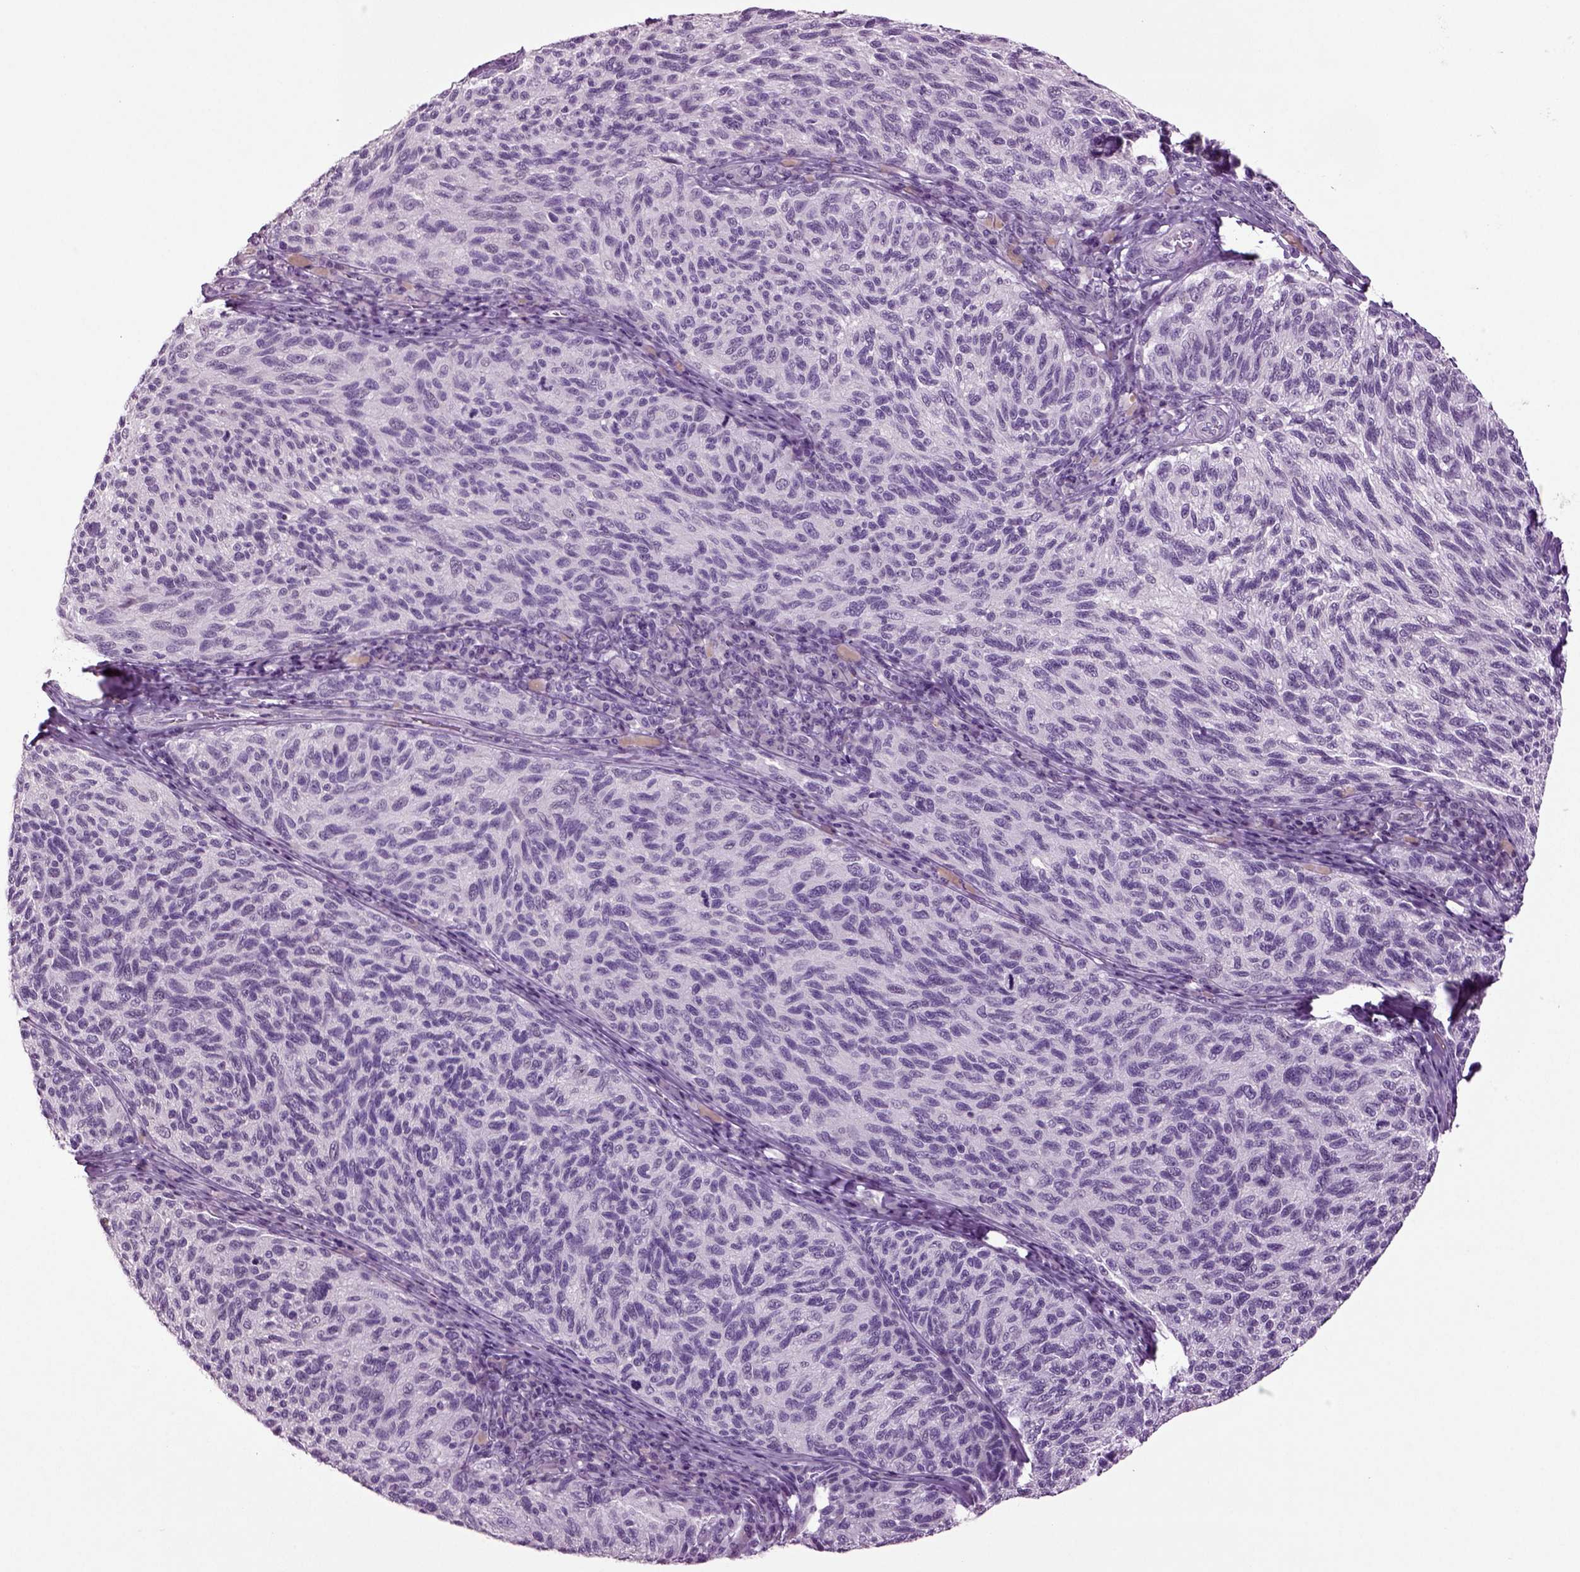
{"staining": {"intensity": "negative", "quantity": "none", "location": "none"}, "tissue": "melanoma", "cell_type": "Tumor cells", "image_type": "cancer", "snomed": [{"axis": "morphology", "description": "Malignant melanoma, NOS"}, {"axis": "topography", "description": "Skin"}], "caption": "A photomicrograph of malignant melanoma stained for a protein demonstrates no brown staining in tumor cells.", "gene": "SLC17A6", "patient": {"sex": "female", "age": 73}}